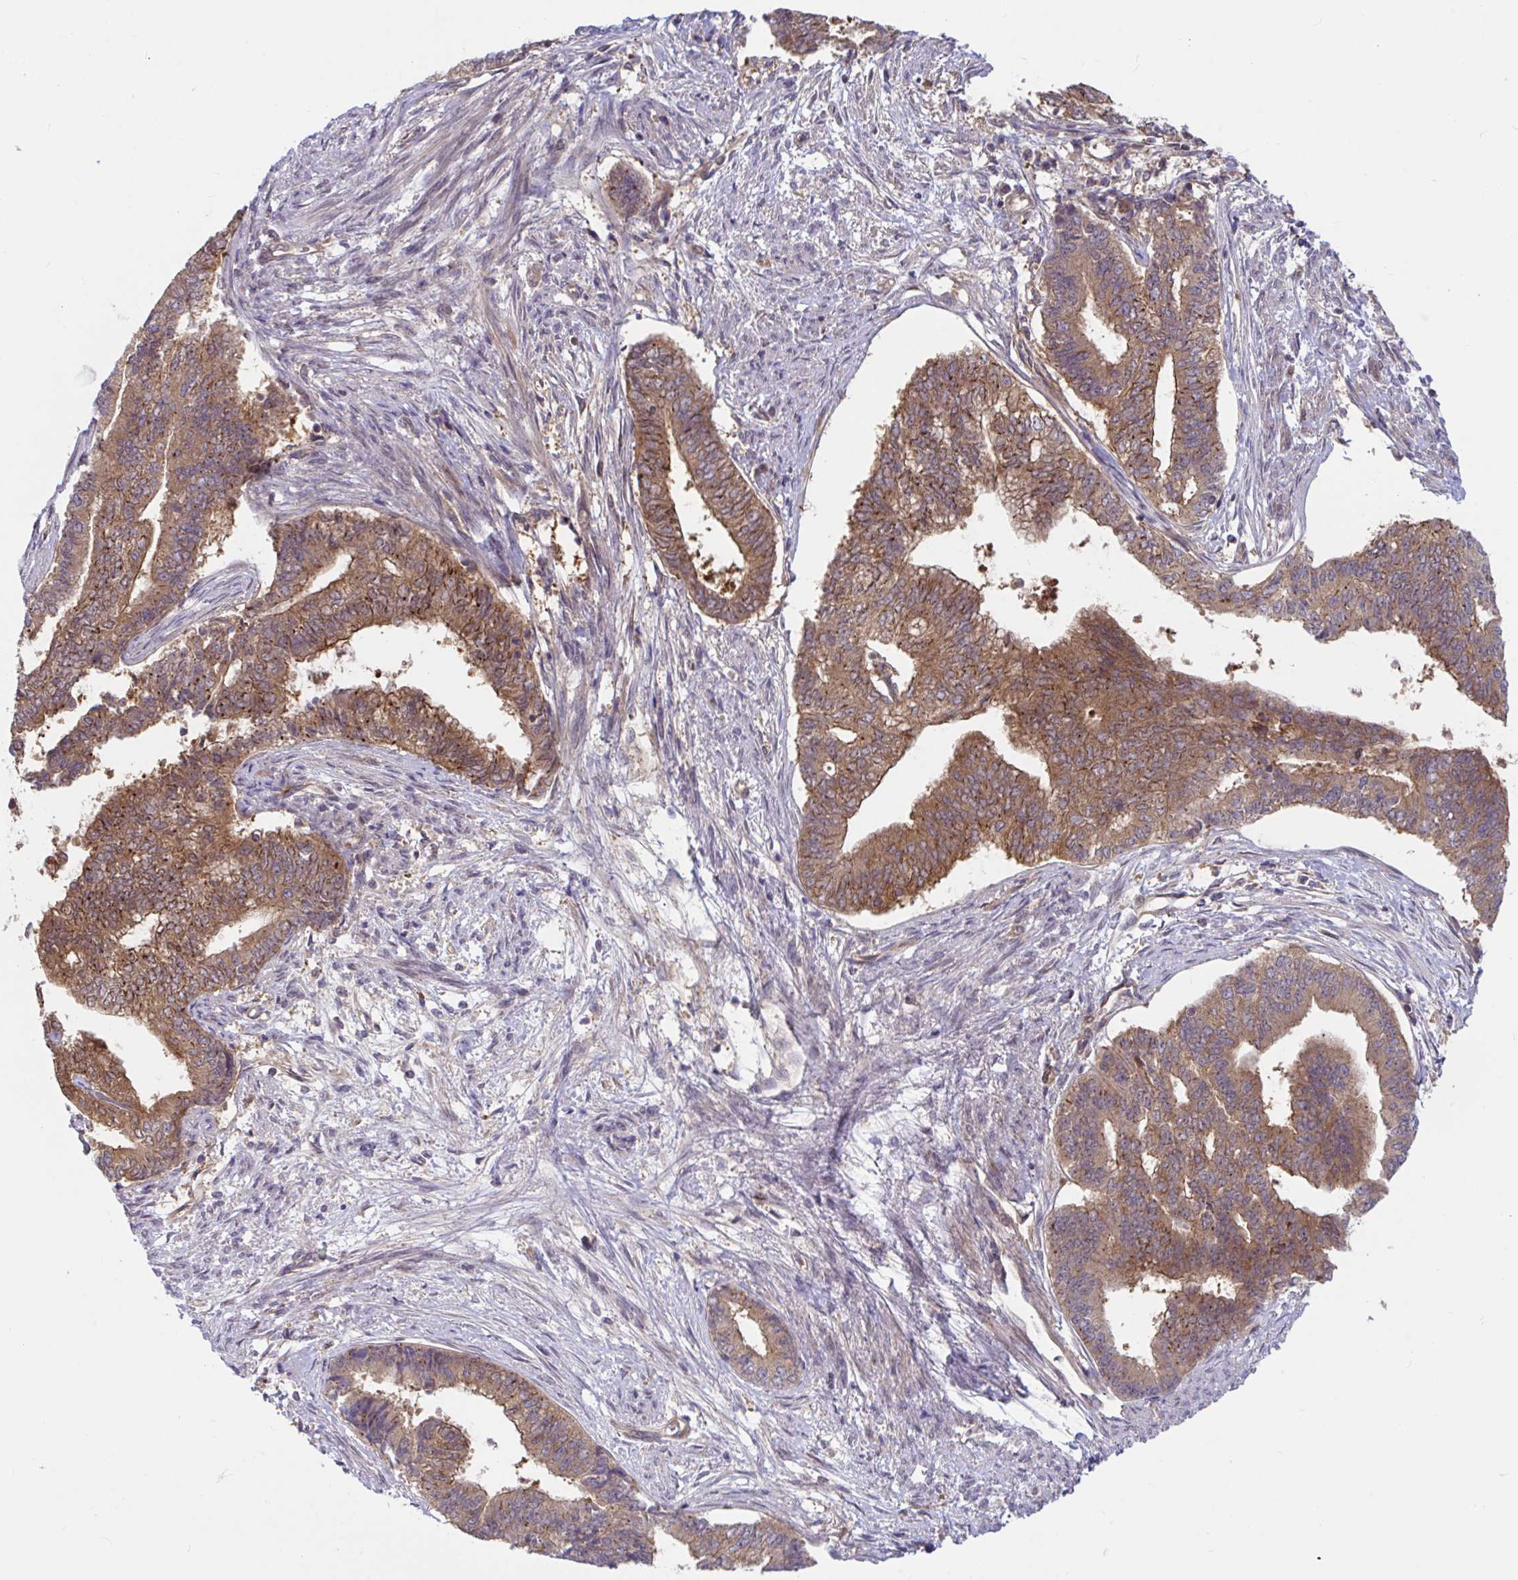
{"staining": {"intensity": "moderate", "quantity": ">75%", "location": "cytoplasmic/membranous"}, "tissue": "endometrial cancer", "cell_type": "Tumor cells", "image_type": "cancer", "snomed": [{"axis": "morphology", "description": "Adenocarcinoma, NOS"}, {"axis": "topography", "description": "Endometrium"}], "caption": "Endometrial cancer (adenocarcinoma) tissue demonstrates moderate cytoplasmic/membranous expression in approximately >75% of tumor cells", "gene": "LMNTD2", "patient": {"sex": "female", "age": 65}}